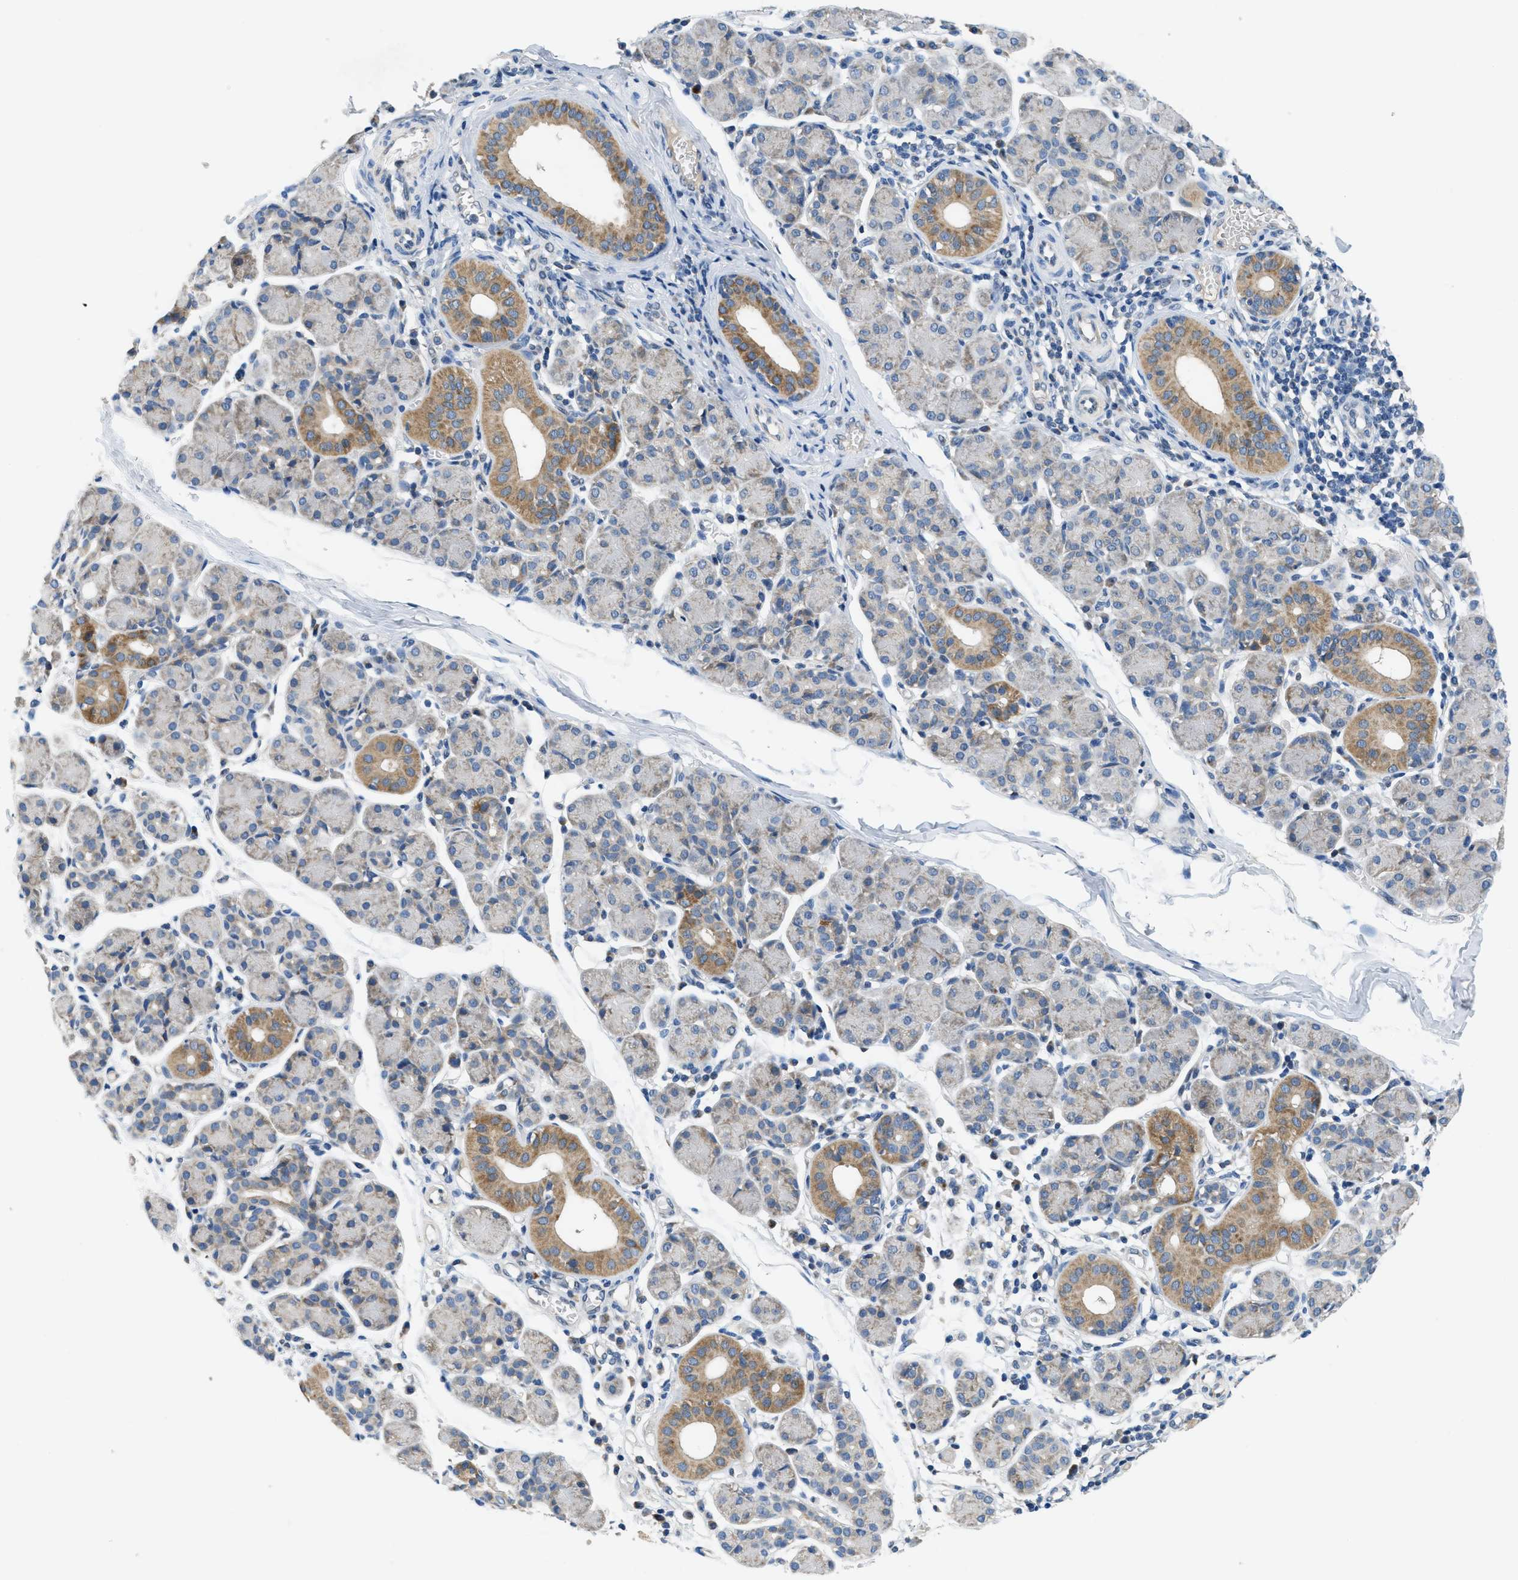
{"staining": {"intensity": "strong", "quantity": "<25%", "location": "cytoplasmic/membranous"}, "tissue": "salivary gland", "cell_type": "Glandular cells", "image_type": "normal", "snomed": [{"axis": "morphology", "description": "Normal tissue, NOS"}, {"axis": "morphology", "description": "Inflammation, NOS"}, {"axis": "topography", "description": "Lymph node"}, {"axis": "topography", "description": "Salivary gland"}], "caption": "Brown immunohistochemical staining in benign salivary gland shows strong cytoplasmic/membranous expression in approximately <25% of glandular cells. (DAB IHC with brightfield microscopy, high magnification).", "gene": "PNKD", "patient": {"sex": "male", "age": 3}}